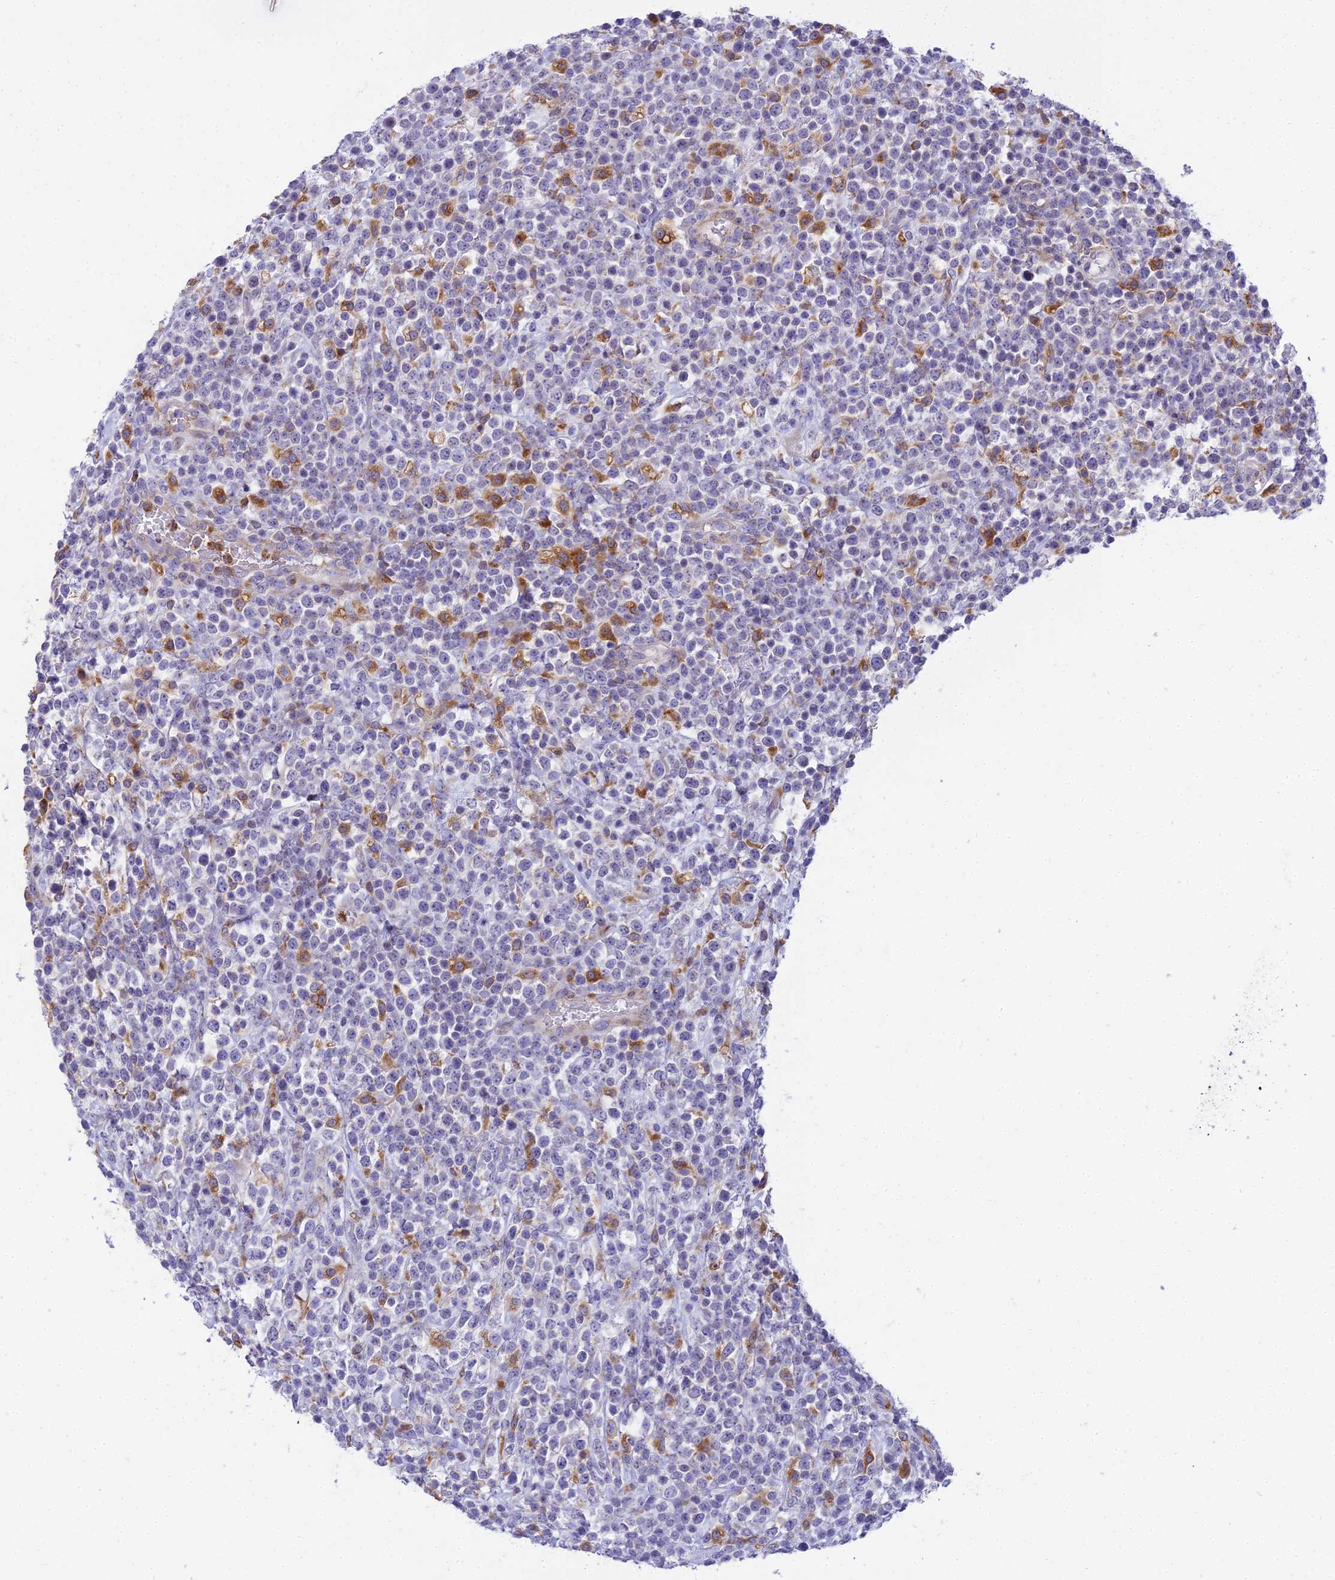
{"staining": {"intensity": "moderate", "quantity": "<25%", "location": "cytoplasmic/membranous"}, "tissue": "lymphoma", "cell_type": "Tumor cells", "image_type": "cancer", "snomed": [{"axis": "morphology", "description": "Malignant lymphoma, non-Hodgkin's type, High grade"}, {"axis": "topography", "description": "Colon"}], "caption": "Immunohistochemical staining of human lymphoma exhibits low levels of moderate cytoplasmic/membranous protein expression in about <25% of tumor cells.", "gene": "CLCN7", "patient": {"sex": "female", "age": 53}}